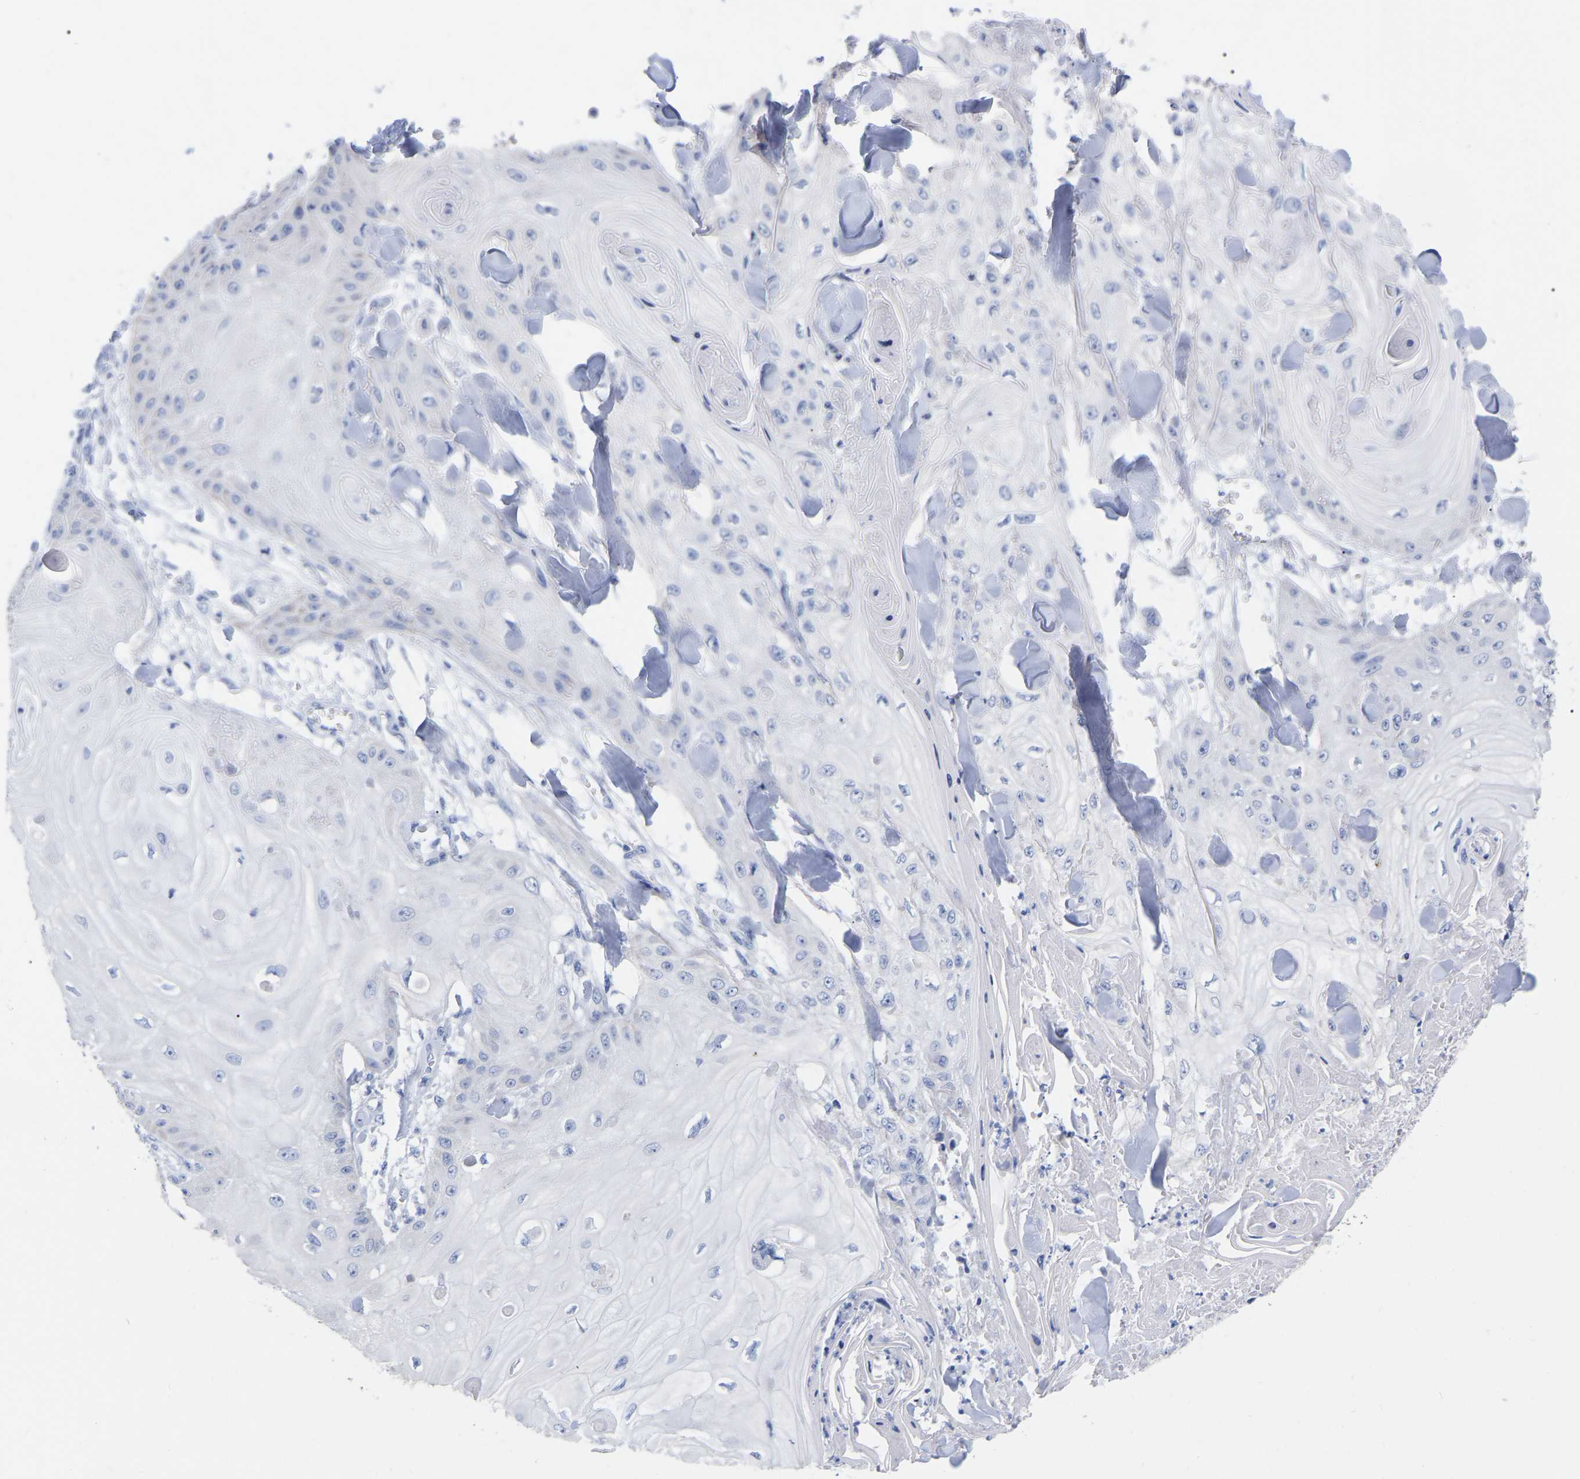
{"staining": {"intensity": "negative", "quantity": "none", "location": "none"}, "tissue": "skin cancer", "cell_type": "Tumor cells", "image_type": "cancer", "snomed": [{"axis": "morphology", "description": "Squamous cell carcinoma, NOS"}, {"axis": "topography", "description": "Skin"}], "caption": "High magnification brightfield microscopy of skin cancer stained with DAB (3,3'-diaminobenzidine) (brown) and counterstained with hematoxylin (blue): tumor cells show no significant expression. (IHC, brightfield microscopy, high magnification).", "gene": "ZNF629", "patient": {"sex": "male", "age": 74}}